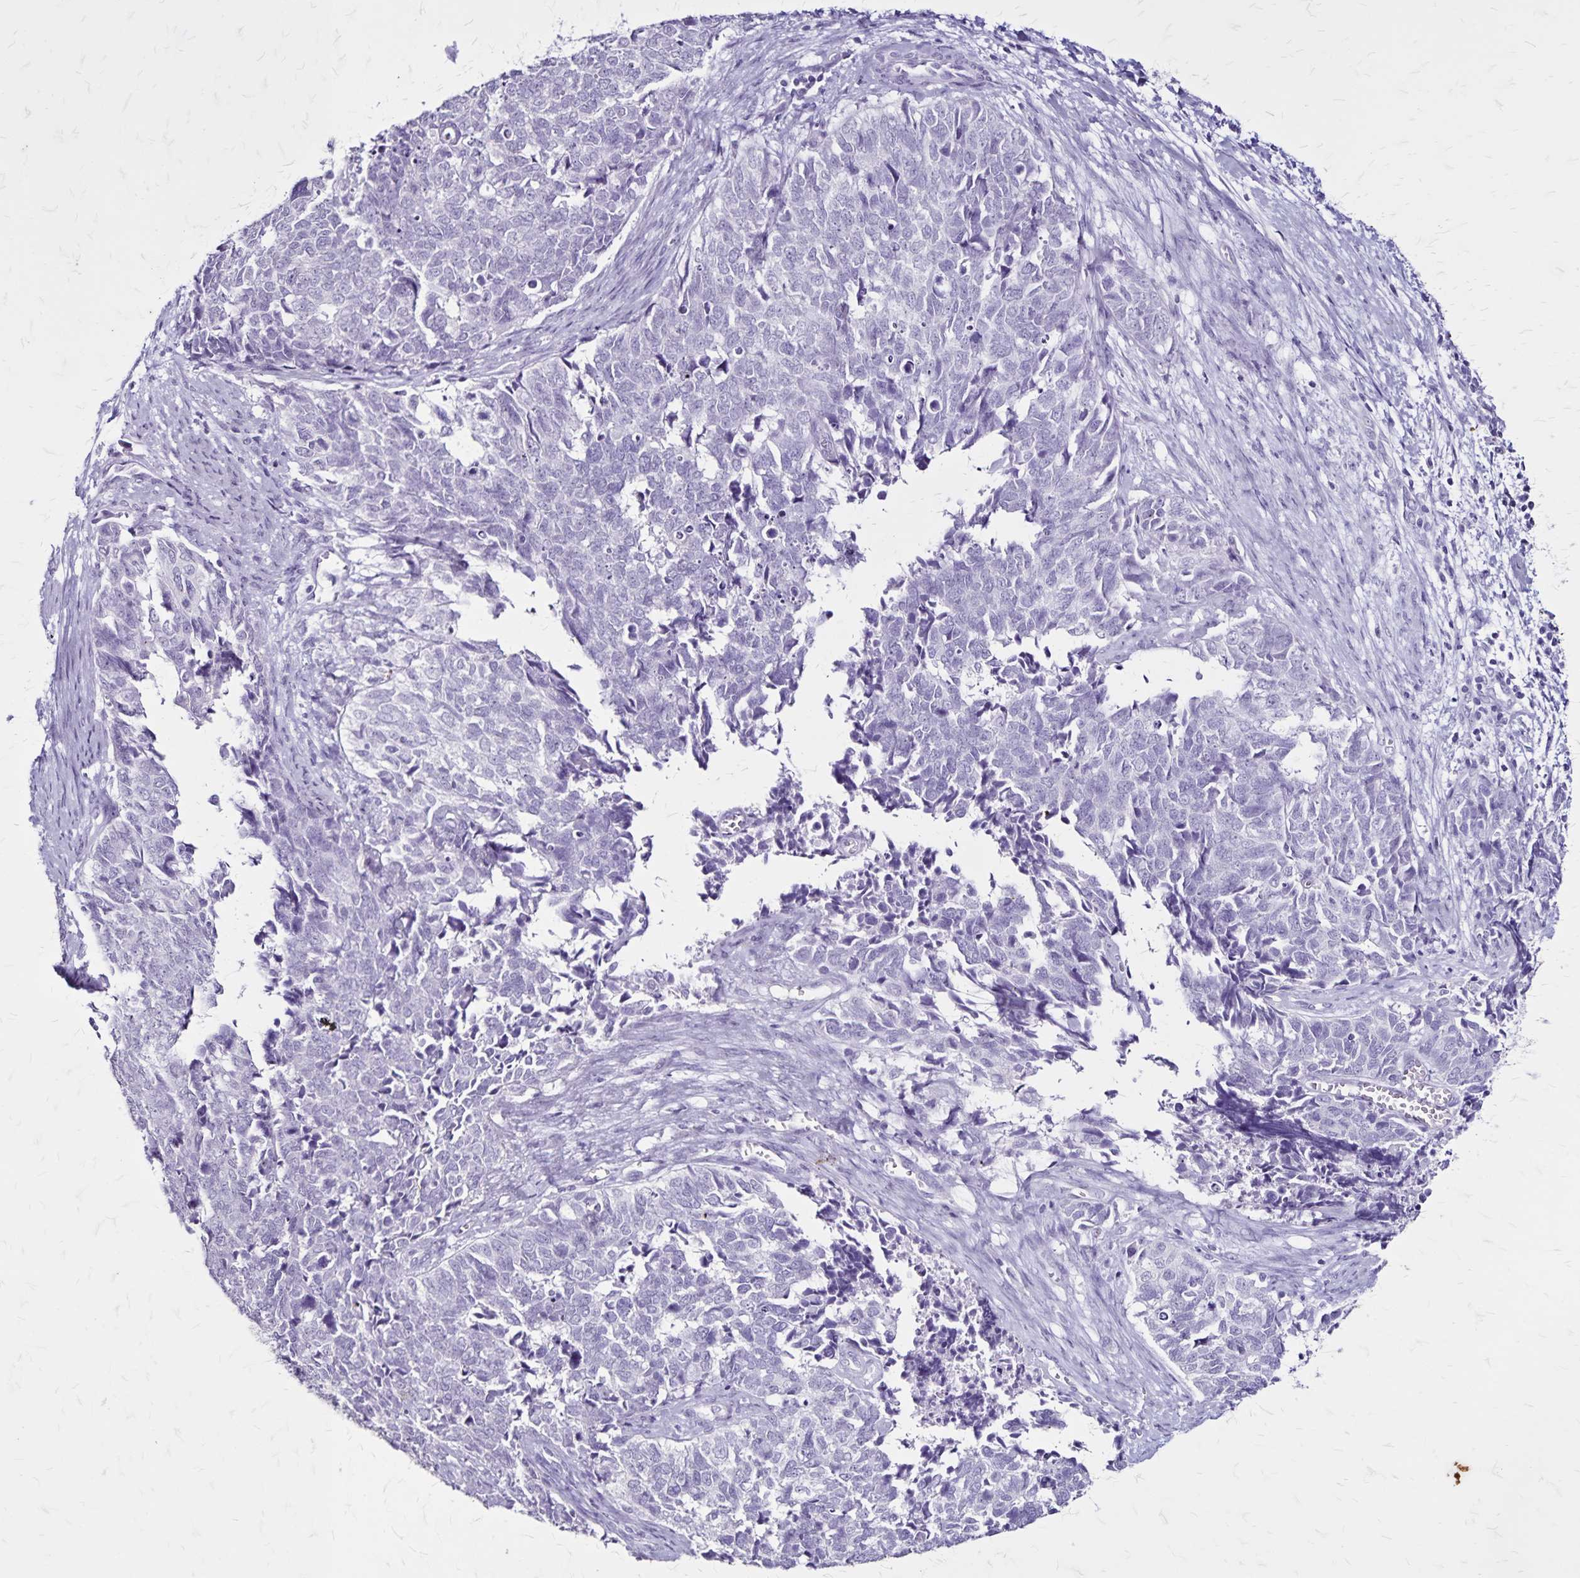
{"staining": {"intensity": "negative", "quantity": "none", "location": "none"}, "tissue": "cervical cancer", "cell_type": "Tumor cells", "image_type": "cancer", "snomed": [{"axis": "morphology", "description": "Adenocarcinoma, NOS"}, {"axis": "topography", "description": "Cervix"}], "caption": "Cervical cancer (adenocarcinoma) was stained to show a protein in brown. There is no significant positivity in tumor cells.", "gene": "KRT2", "patient": {"sex": "female", "age": 63}}